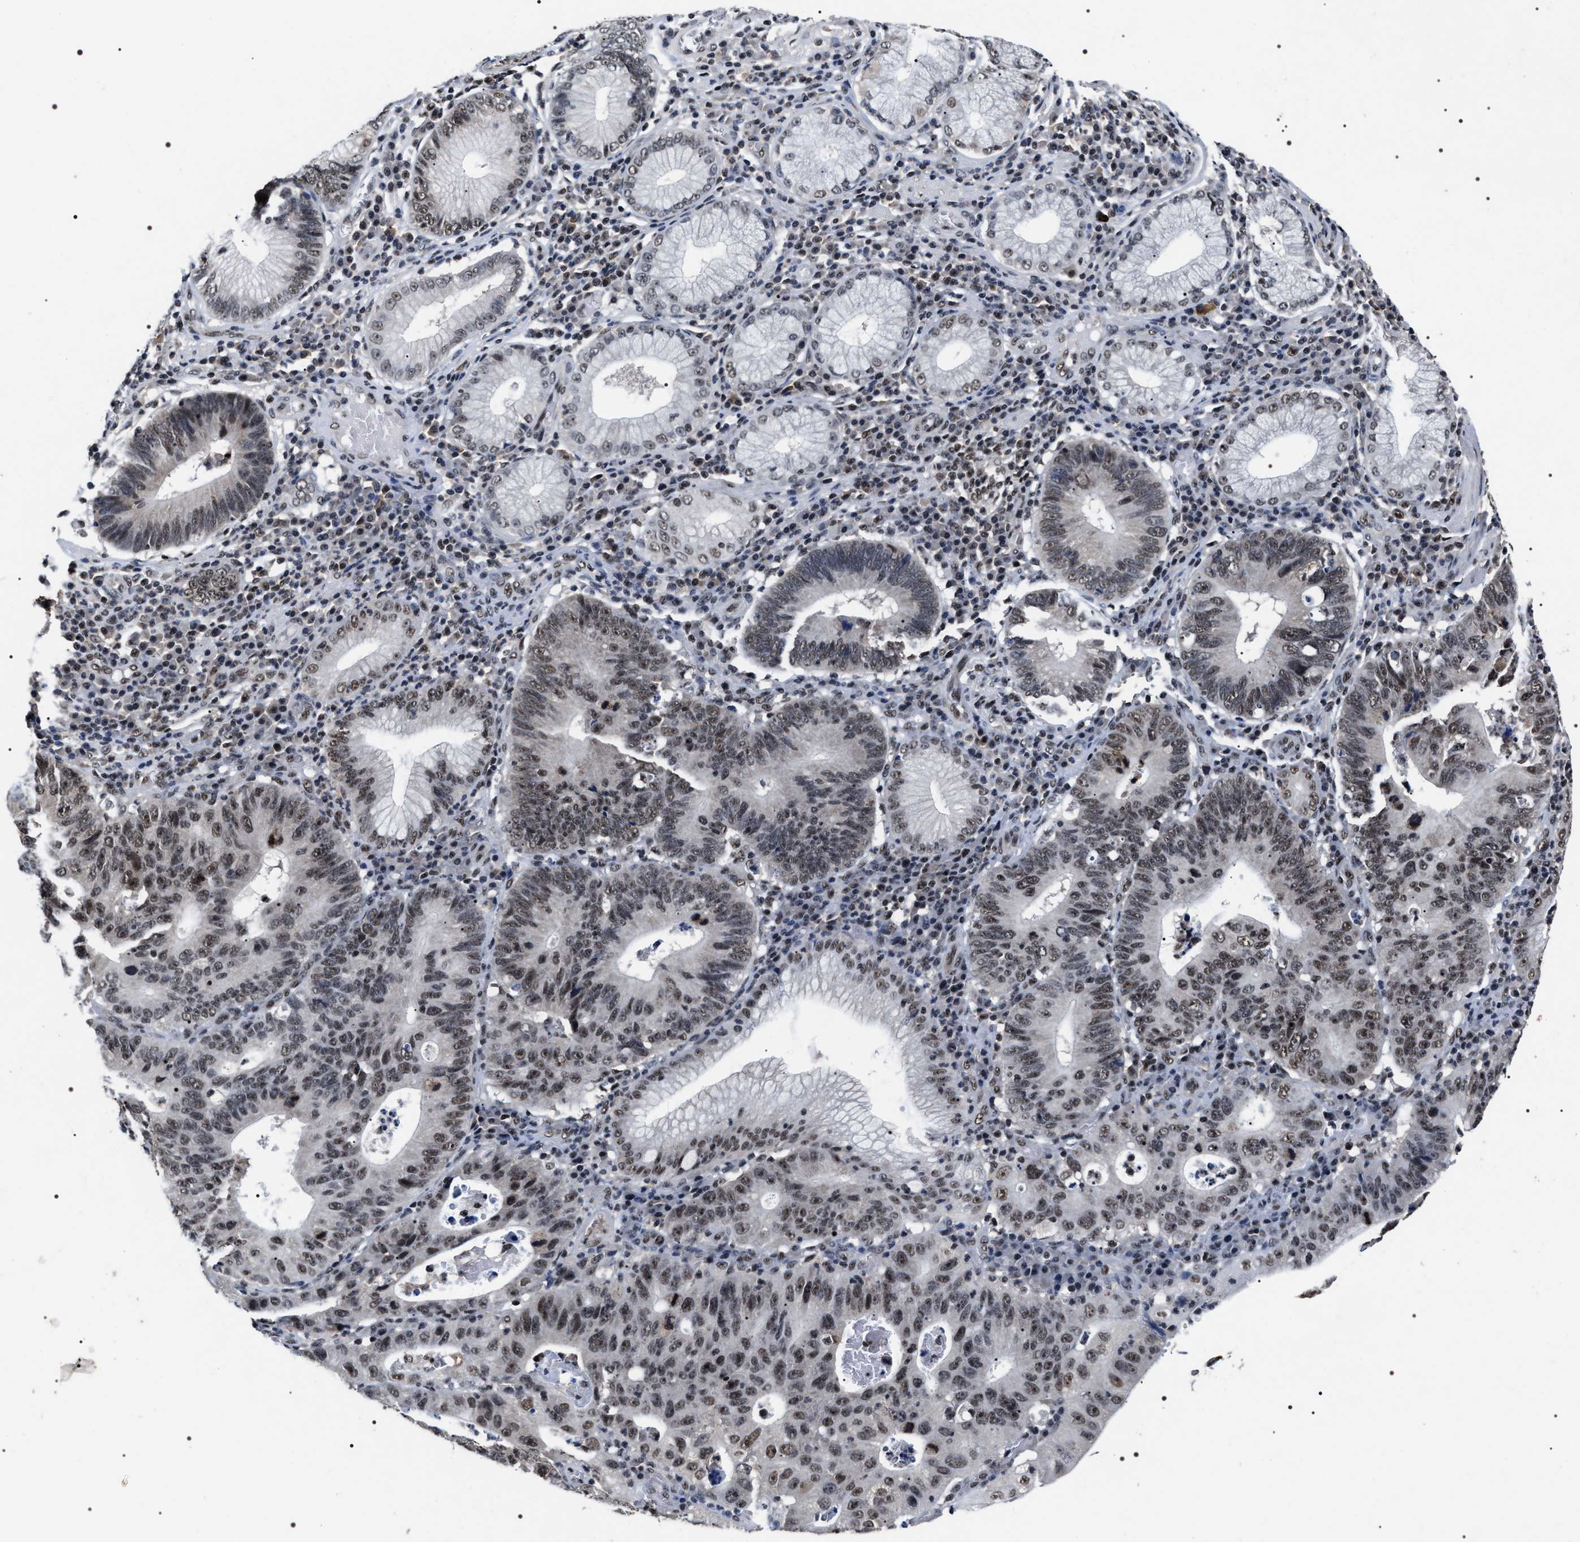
{"staining": {"intensity": "moderate", "quantity": "25%-75%", "location": "nuclear"}, "tissue": "stomach cancer", "cell_type": "Tumor cells", "image_type": "cancer", "snomed": [{"axis": "morphology", "description": "Adenocarcinoma, NOS"}, {"axis": "topography", "description": "Stomach"}], "caption": "Immunohistochemical staining of human stomach cancer (adenocarcinoma) displays moderate nuclear protein positivity in about 25%-75% of tumor cells. (brown staining indicates protein expression, while blue staining denotes nuclei).", "gene": "RRP1B", "patient": {"sex": "male", "age": 59}}